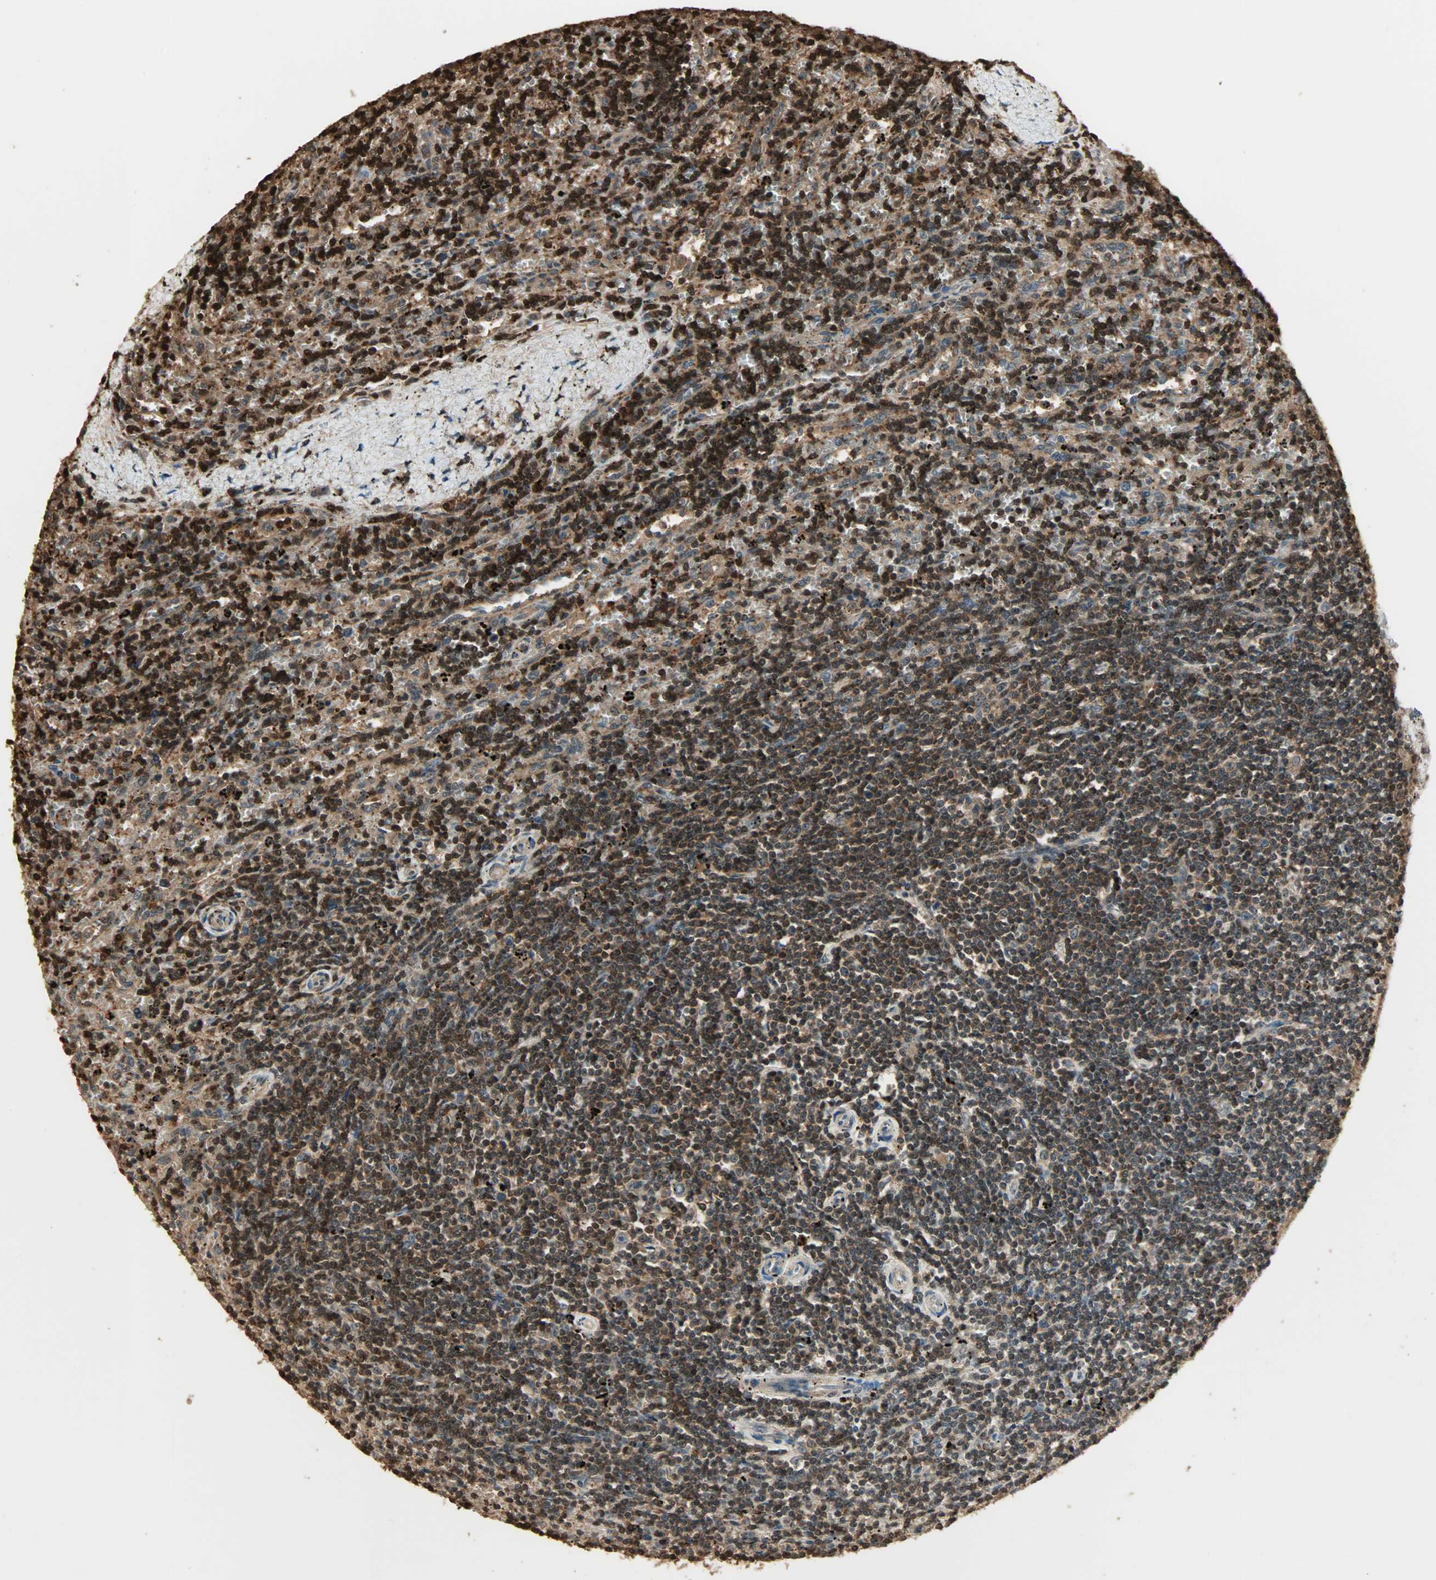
{"staining": {"intensity": "strong", "quantity": "25%-75%", "location": "cytoplasmic/membranous,nuclear"}, "tissue": "lymphoma", "cell_type": "Tumor cells", "image_type": "cancer", "snomed": [{"axis": "morphology", "description": "Malignant lymphoma, non-Hodgkin's type, Low grade"}, {"axis": "topography", "description": "Spleen"}], "caption": "Immunohistochemistry (IHC) staining of malignant lymphoma, non-Hodgkin's type (low-grade), which demonstrates high levels of strong cytoplasmic/membranous and nuclear positivity in about 25%-75% of tumor cells indicating strong cytoplasmic/membranous and nuclear protein staining. The staining was performed using DAB (brown) for protein detection and nuclei were counterstained in hematoxylin (blue).", "gene": "YWHAZ", "patient": {"sex": "male", "age": 76}}